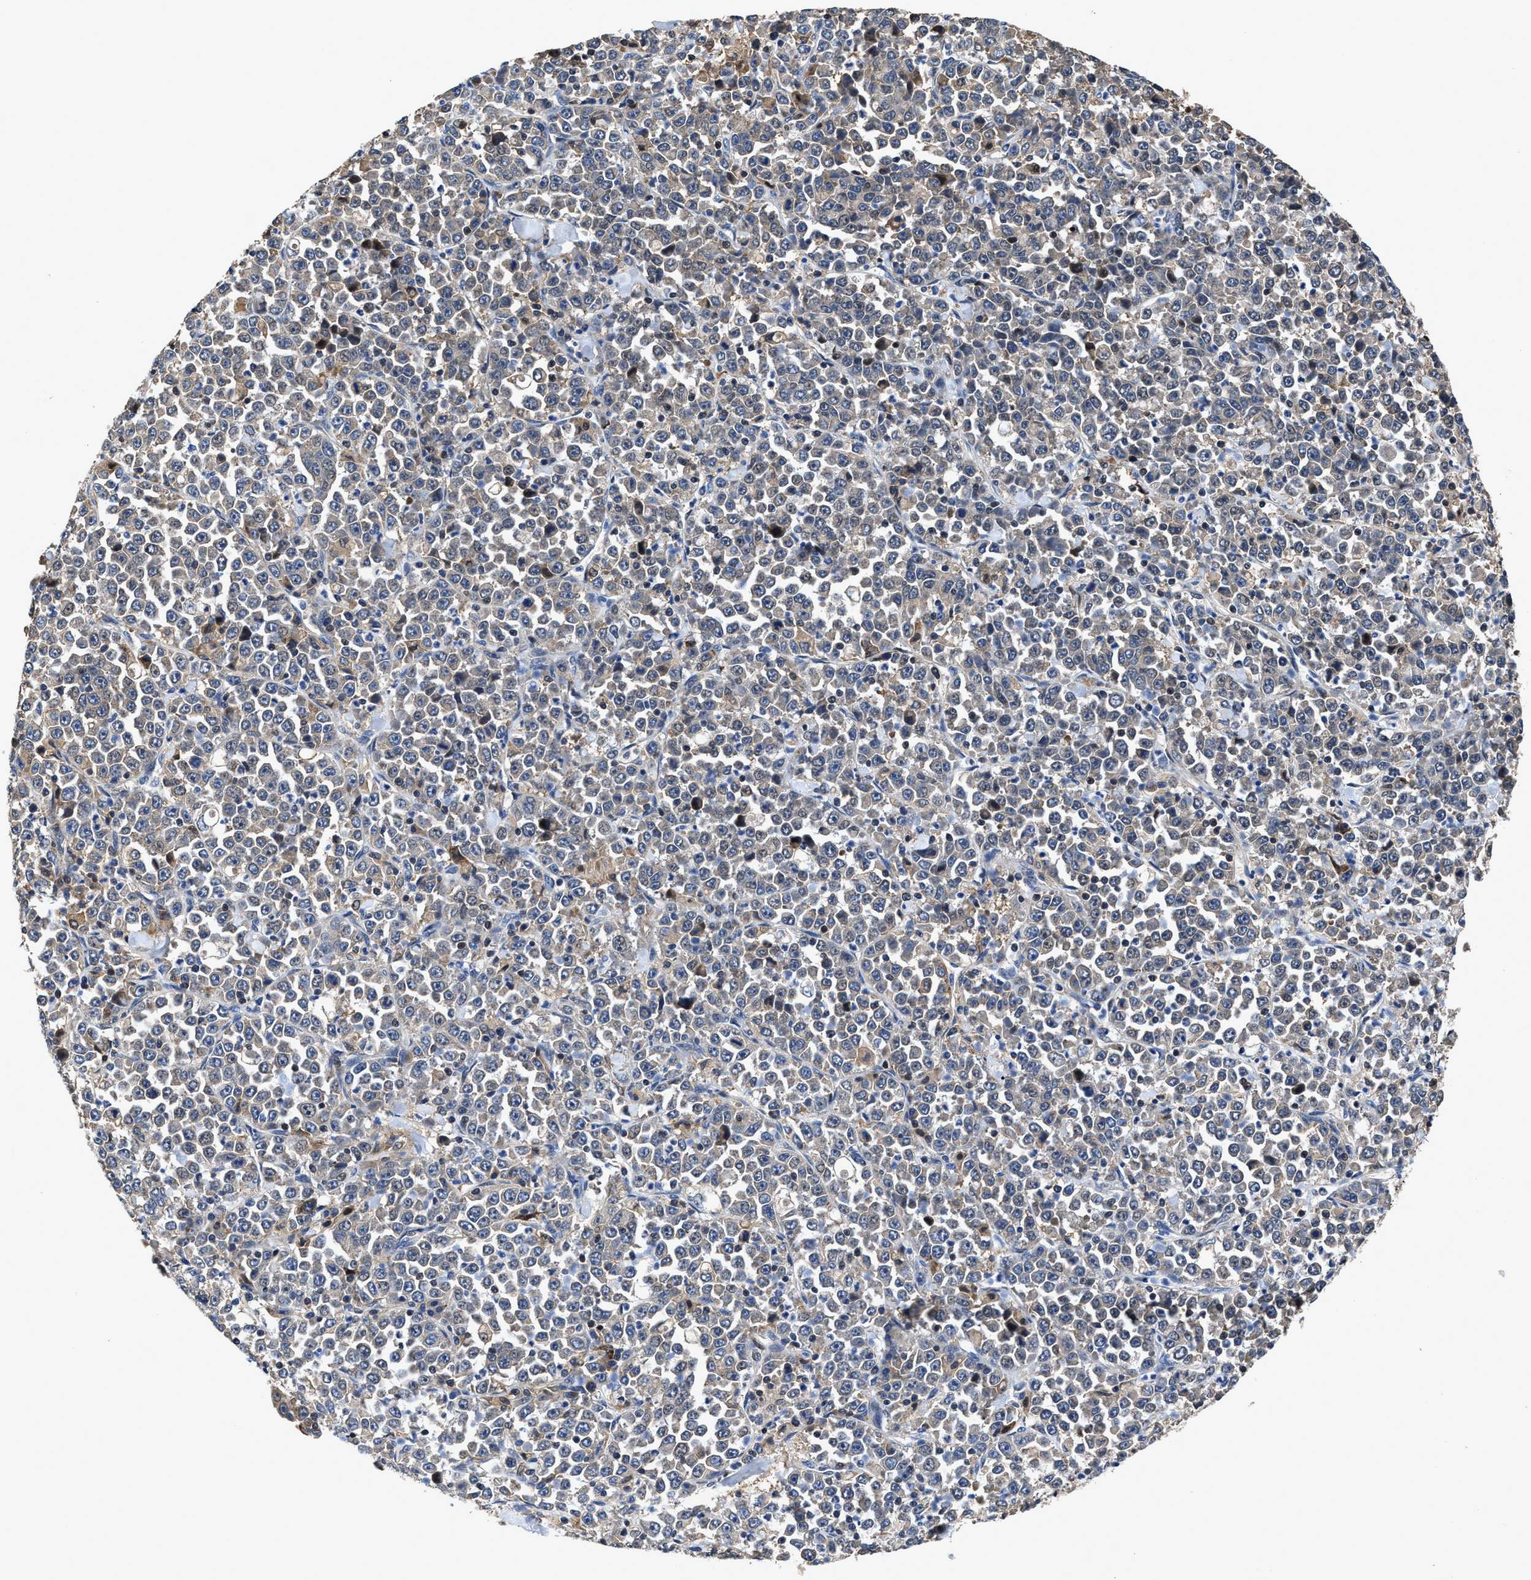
{"staining": {"intensity": "weak", "quantity": "<25%", "location": "cytoplasmic/membranous"}, "tissue": "stomach cancer", "cell_type": "Tumor cells", "image_type": "cancer", "snomed": [{"axis": "morphology", "description": "Normal tissue, NOS"}, {"axis": "morphology", "description": "Adenocarcinoma, NOS"}, {"axis": "topography", "description": "Stomach, upper"}, {"axis": "topography", "description": "Stomach"}], "caption": "Protein analysis of adenocarcinoma (stomach) displays no significant expression in tumor cells.", "gene": "RGS10", "patient": {"sex": "male", "age": 59}}